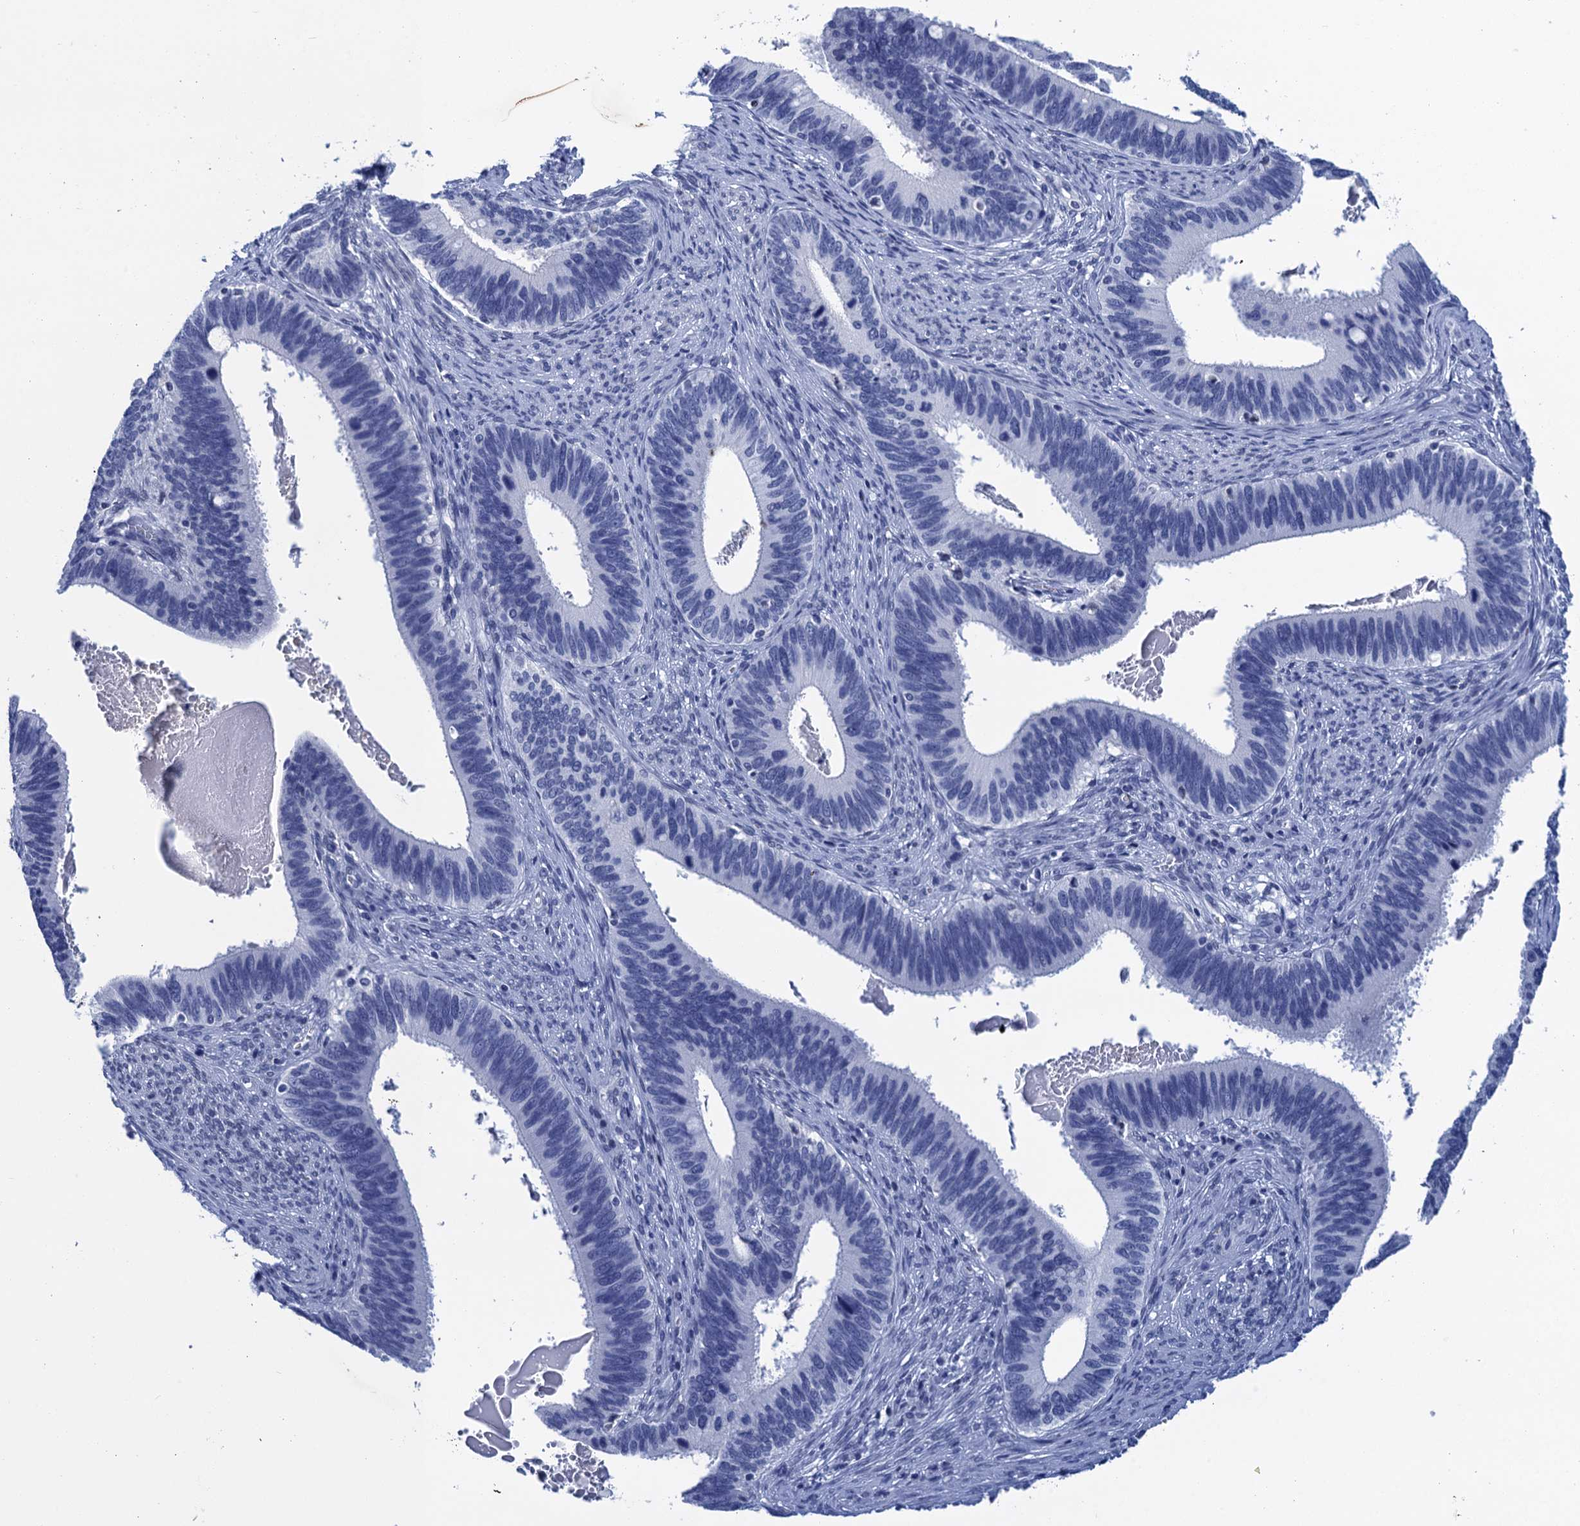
{"staining": {"intensity": "negative", "quantity": "none", "location": "none"}, "tissue": "cervical cancer", "cell_type": "Tumor cells", "image_type": "cancer", "snomed": [{"axis": "morphology", "description": "Adenocarcinoma, NOS"}, {"axis": "topography", "description": "Cervix"}], "caption": "A high-resolution histopathology image shows IHC staining of cervical adenocarcinoma, which shows no significant expression in tumor cells. (DAB (3,3'-diaminobenzidine) IHC, high magnification).", "gene": "METTL25", "patient": {"sex": "female", "age": 42}}